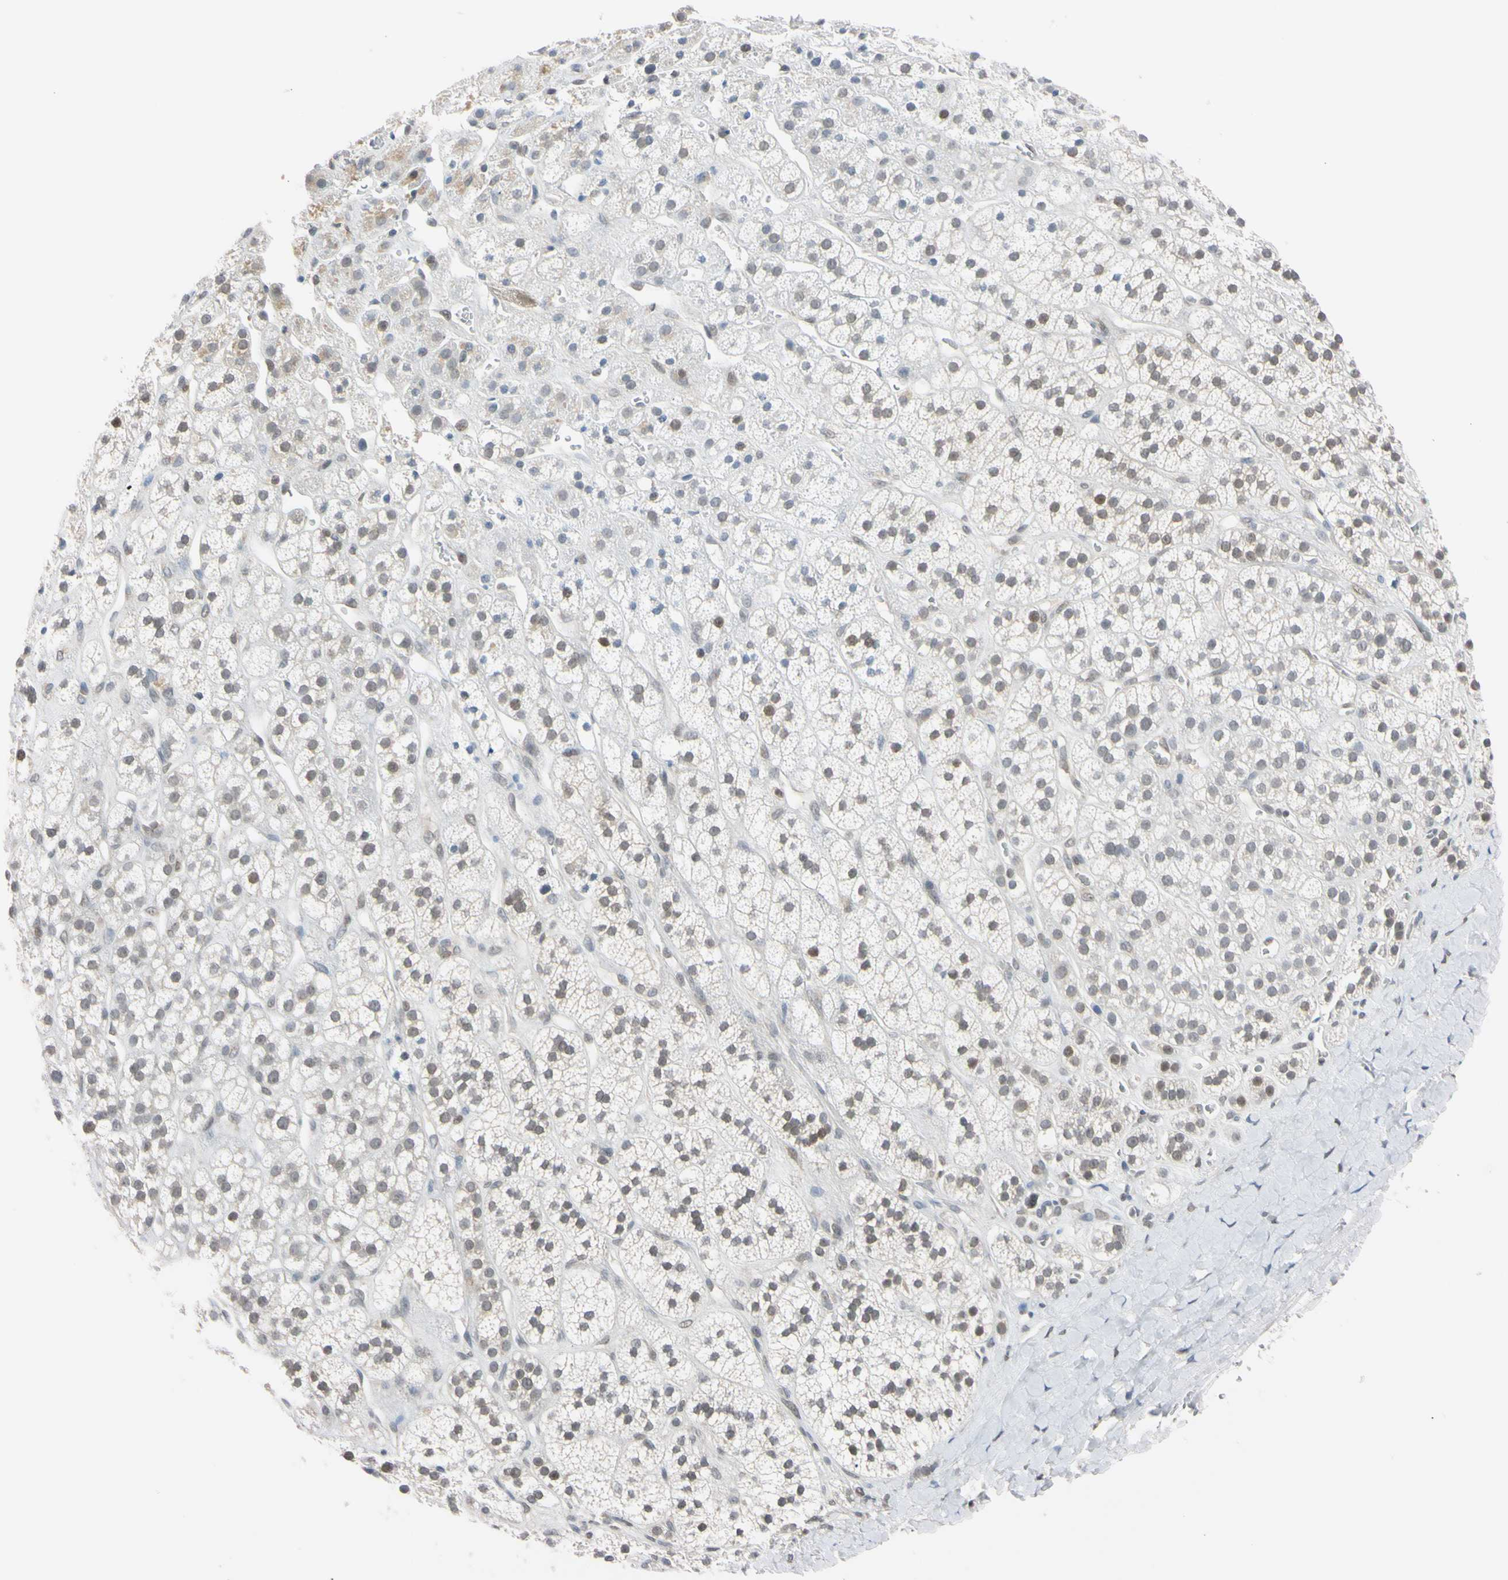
{"staining": {"intensity": "weak", "quantity": "25%-75%", "location": "cytoplasmic/membranous,nuclear"}, "tissue": "adrenal gland", "cell_type": "Glandular cells", "image_type": "normal", "snomed": [{"axis": "morphology", "description": "Normal tissue, NOS"}, {"axis": "topography", "description": "Adrenal gland"}], "caption": "Immunohistochemistry histopathology image of normal adrenal gland: adrenal gland stained using immunohistochemistry (IHC) displays low levels of weak protein expression localized specifically in the cytoplasmic/membranous,nuclear of glandular cells, appearing as a cytoplasmic/membranous,nuclear brown color.", "gene": "UBE2I", "patient": {"sex": "male", "age": 56}}